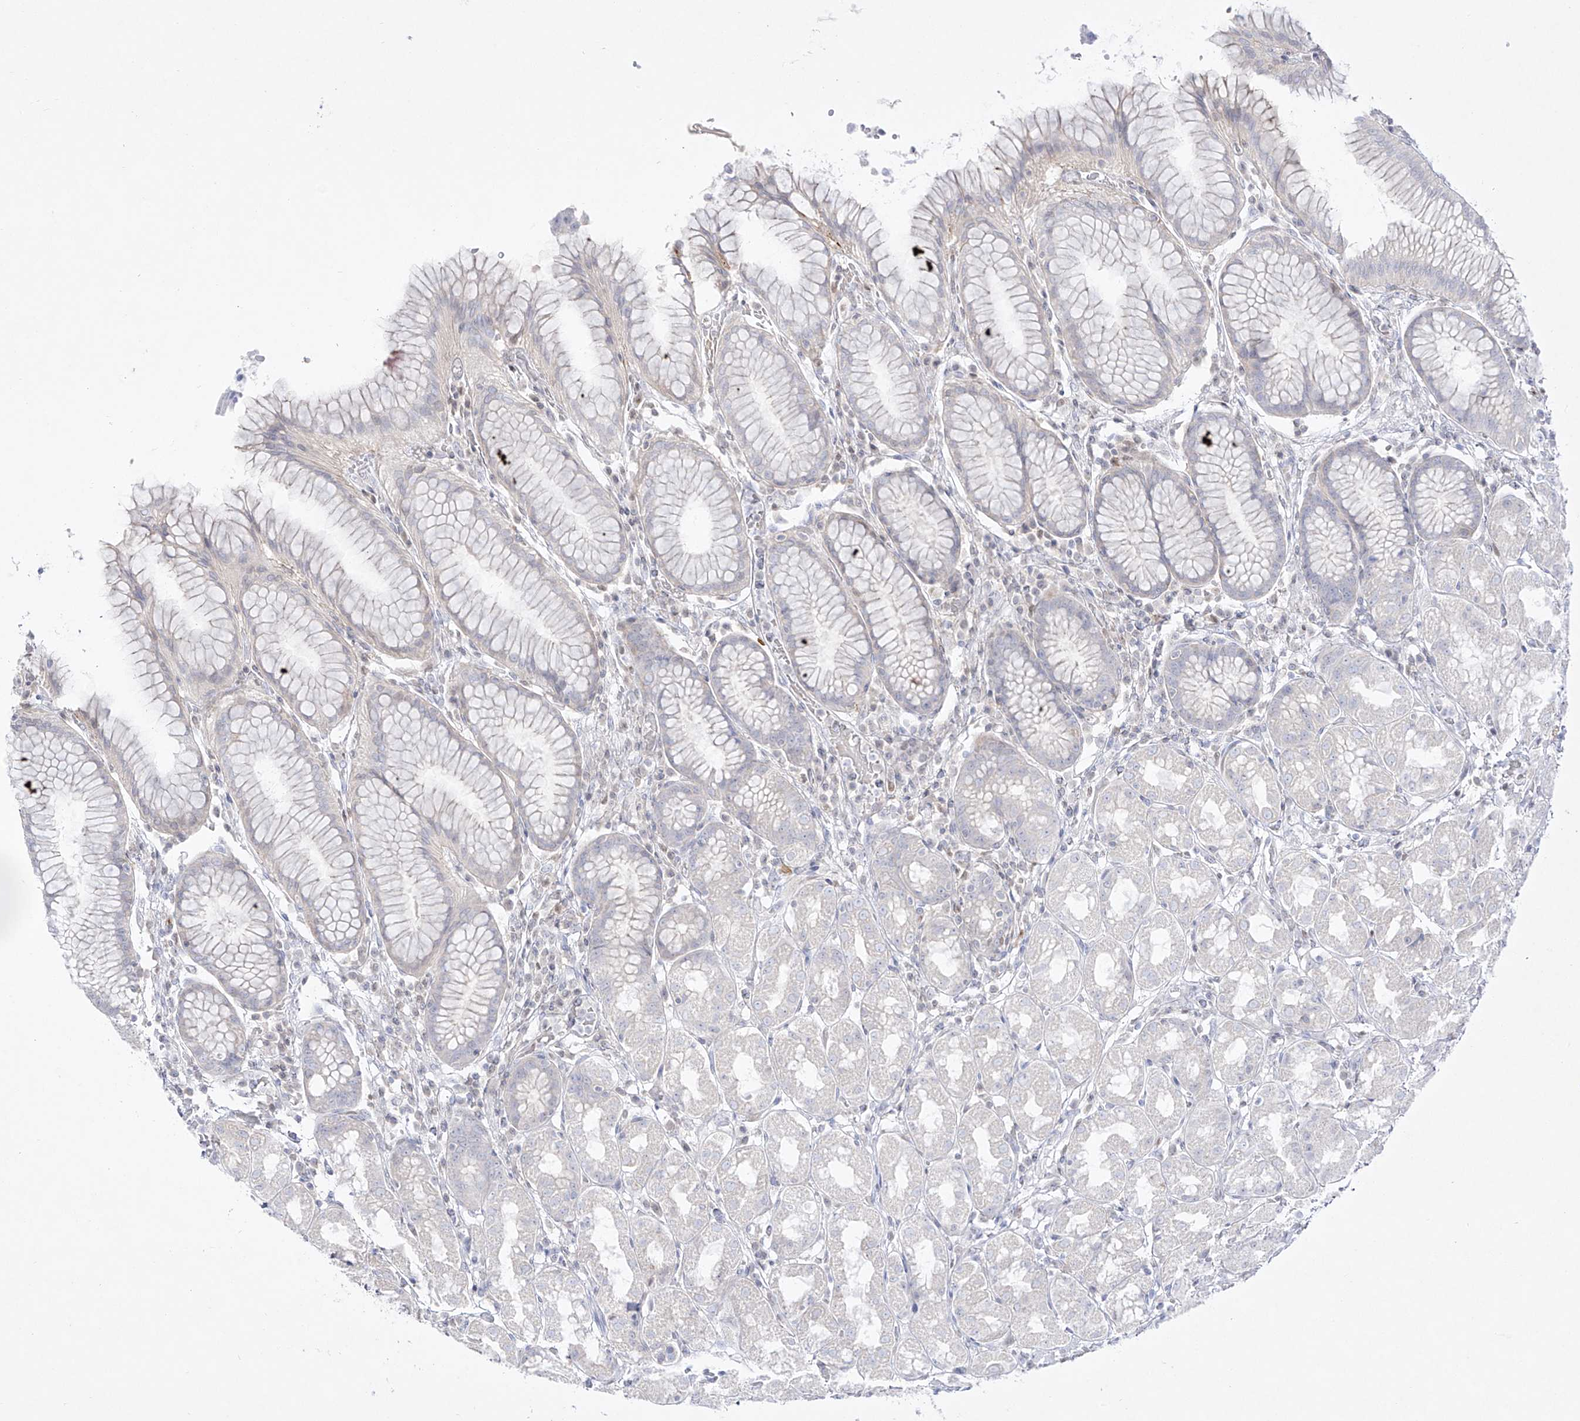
{"staining": {"intensity": "negative", "quantity": "none", "location": "none"}, "tissue": "stomach", "cell_type": "Glandular cells", "image_type": "normal", "snomed": [{"axis": "morphology", "description": "Normal tissue, NOS"}, {"axis": "topography", "description": "Stomach, lower"}], "caption": "Unremarkable stomach was stained to show a protein in brown. There is no significant staining in glandular cells. (DAB immunohistochemistry with hematoxylin counter stain).", "gene": "DMKN", "patient": {"sex": "female", "age": 56}}